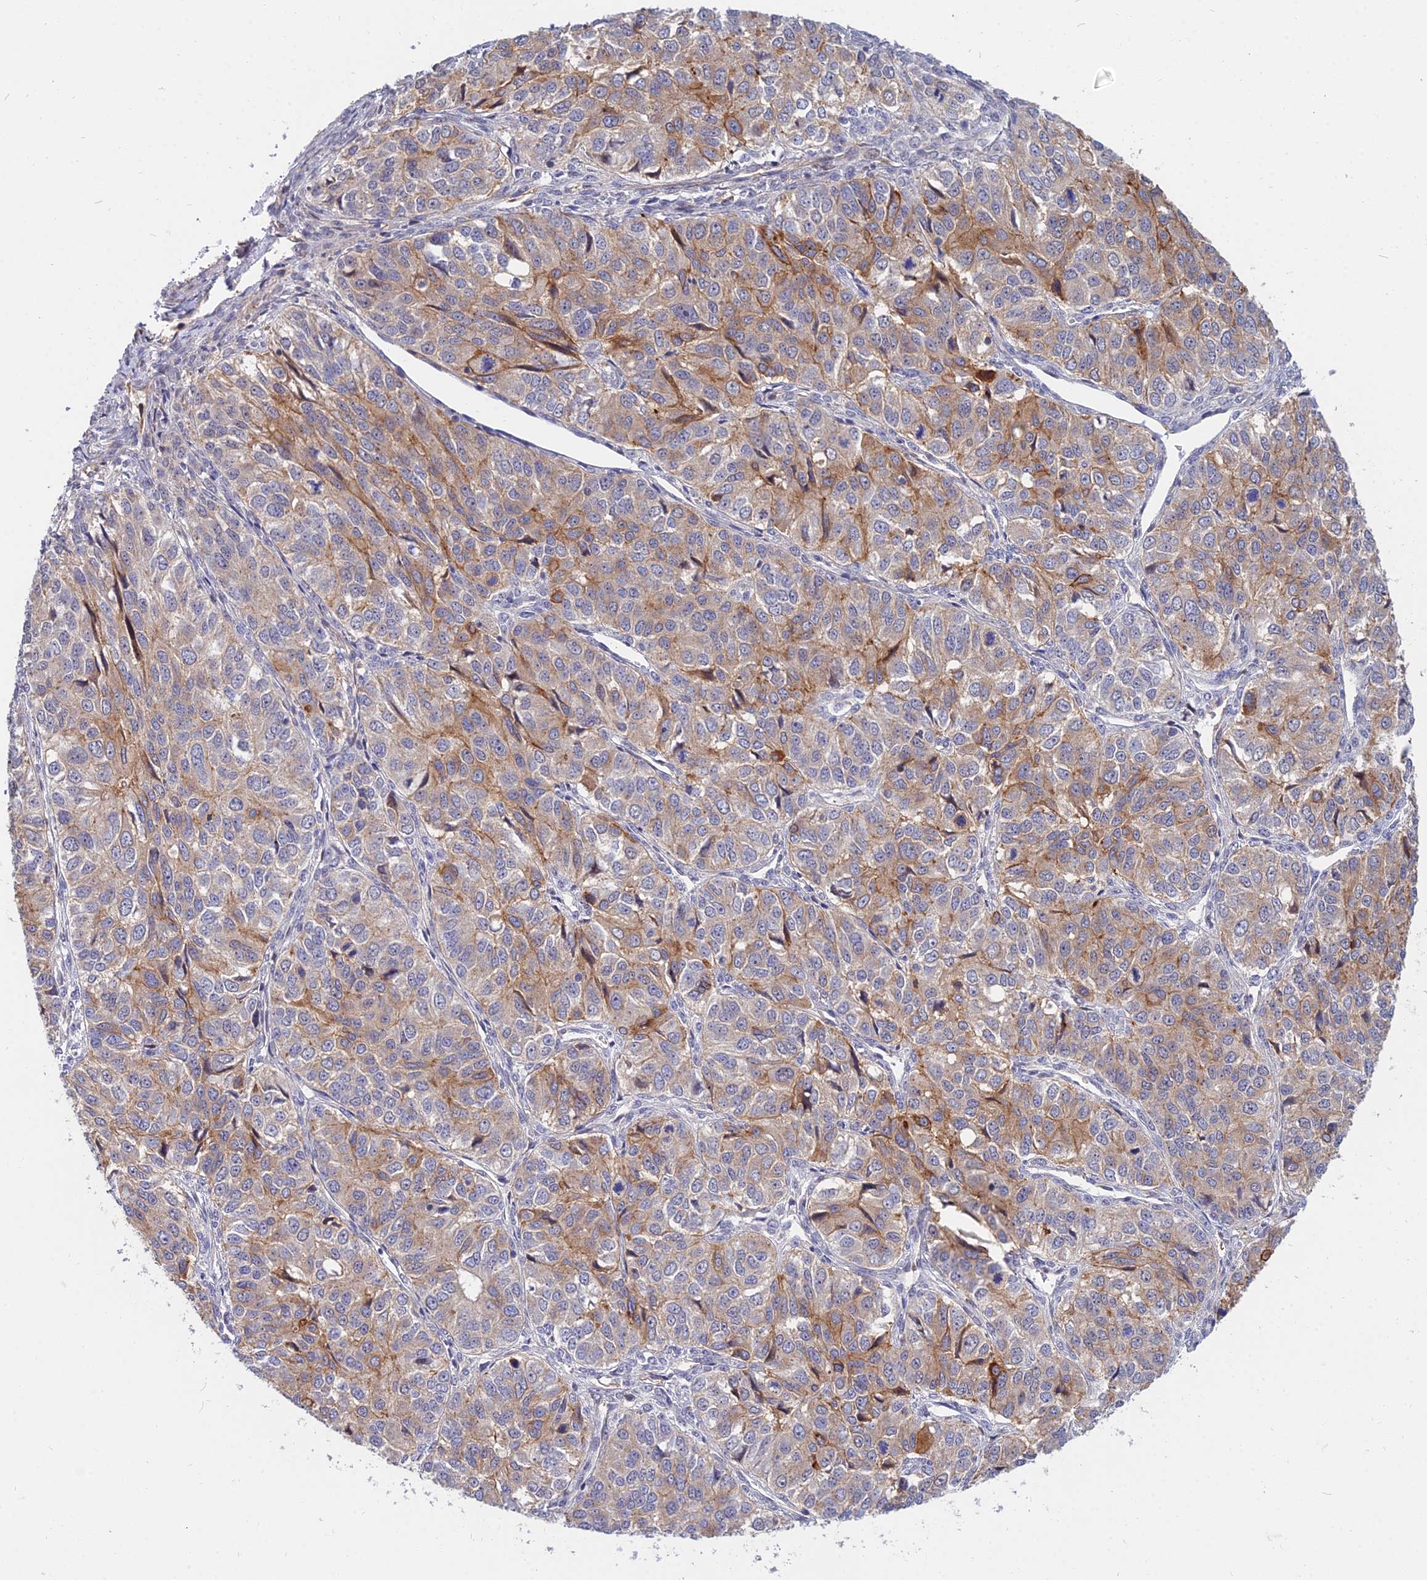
{"staining": {"intensity": "moderate", "quantity": "25%-75%", "location": "cytoplasmic/membranous"}, "tissue": "ovarian cancer", "cell_type": "Tumor cells", "image_type": "cancer", "snomed": [{"axis": "morphology", "description": "Carcinoma, endometroid"}, {"axis": "topography", "description": "Ovary"}], "caption": "Ovarian cancer was stained to show a protein in brown. There is medium levels of moderate cytoplasmic/membranous expression in approximately 25%-75% of tumor cells.", "gene": "TRIM43B", "patient": {"sex": "female", "age": 51}}